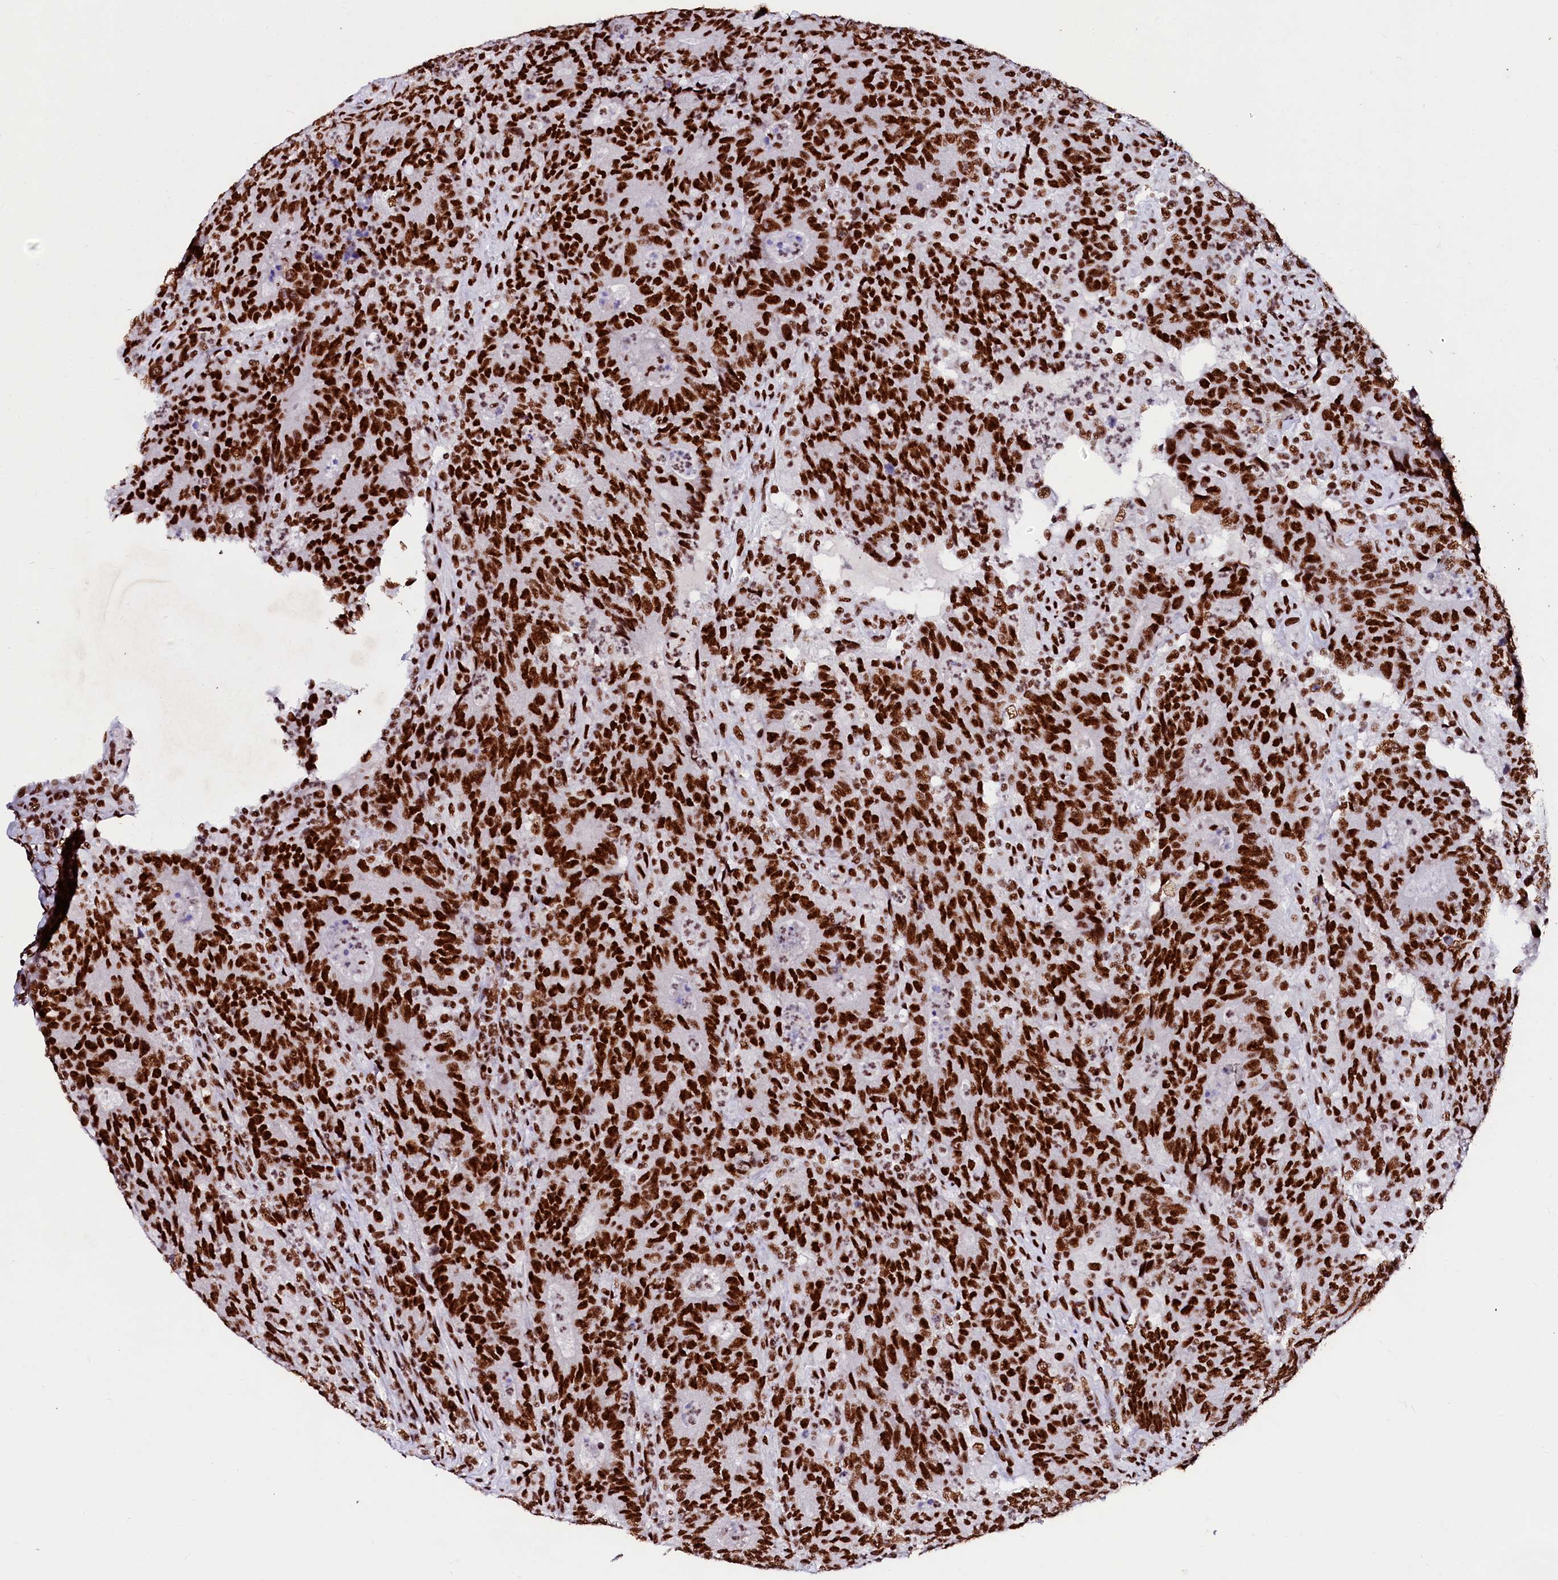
{"staining": {"intensity": "strong", "quantity": ">75%", "location": "nuclear"}, "tissue": "colorectal cancer", "cell_type": "Tumor cells", "image_type": "cancer", "snomed": [{"axis": "morphology", "description": "Adenocarcinoma, NOS"}, {"axis": "topography", "description": "Colon"}], "caption": "Colorectal cancer (adenocarcinoma) tissue displays strong nuclear positivity in approximately >75% of tumor cells, visualized by immunohistochemistry. The staining was performed using DAB, with brown indicating positive protein expression. Nuclei are stained blue with hematoxylin.", "gene": "CPSF6", "patient": {"sex": "female", "age": 75}}